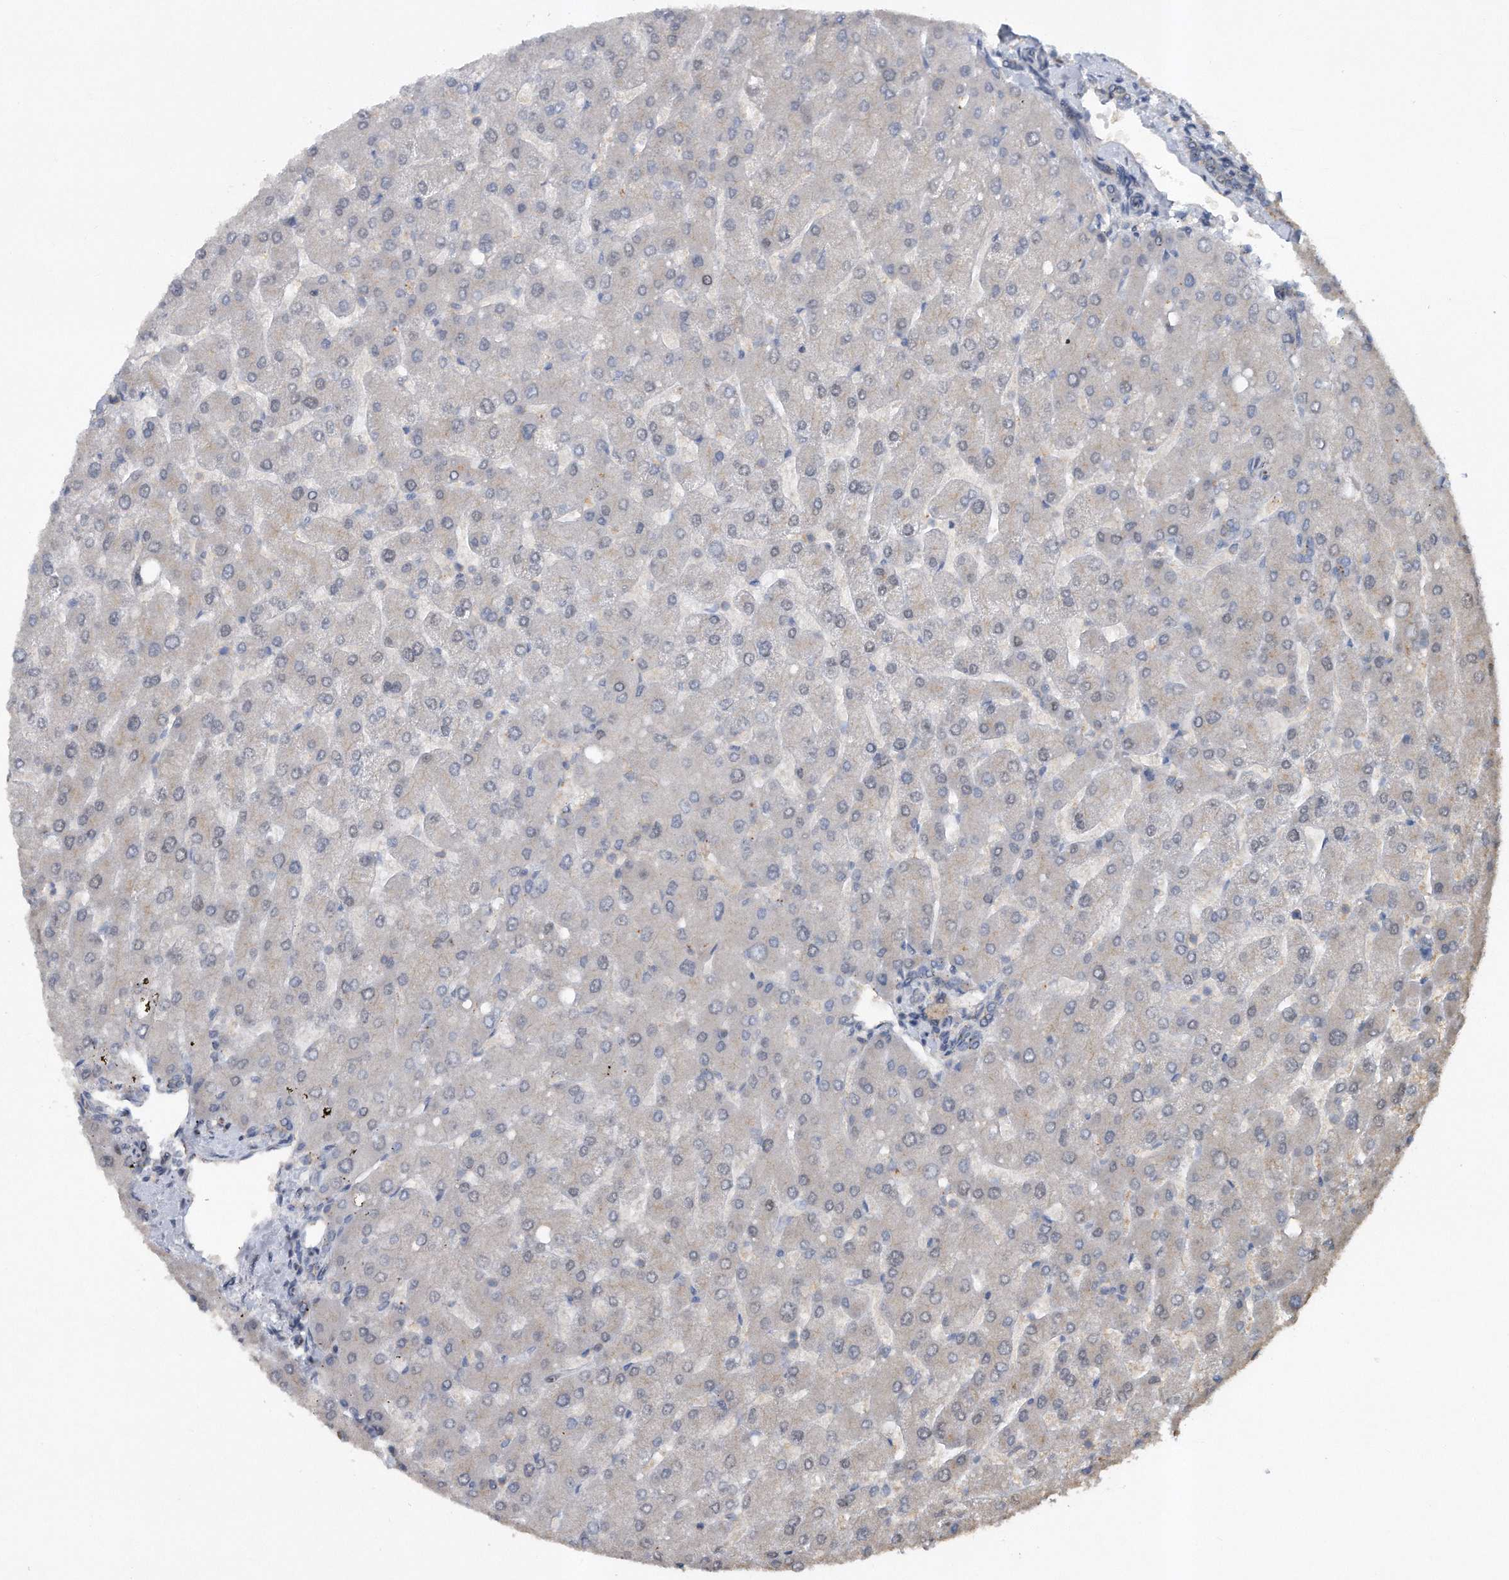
{"staining": {"intensity": "weak", "quantity": "25%-75%", "location": "cytoplasmic/membranous"}, "tissue": "liver", "cell_type": "Cholangiocytes", "image_type": "normal", "snomed": [{"axis": "morphology", "description": "Normal tissue, NOS"}, {"axis": "topography", "description": "Liver"}], "caption": "Weak cytoplasmic/membranous expression for a protein is present in about 25%-75% of cholangiocytes of unremarkable liver using immunohistochemistry (IHC).", "gene": "PGBD2", "patient": {"sex": "male", "age": 55}}